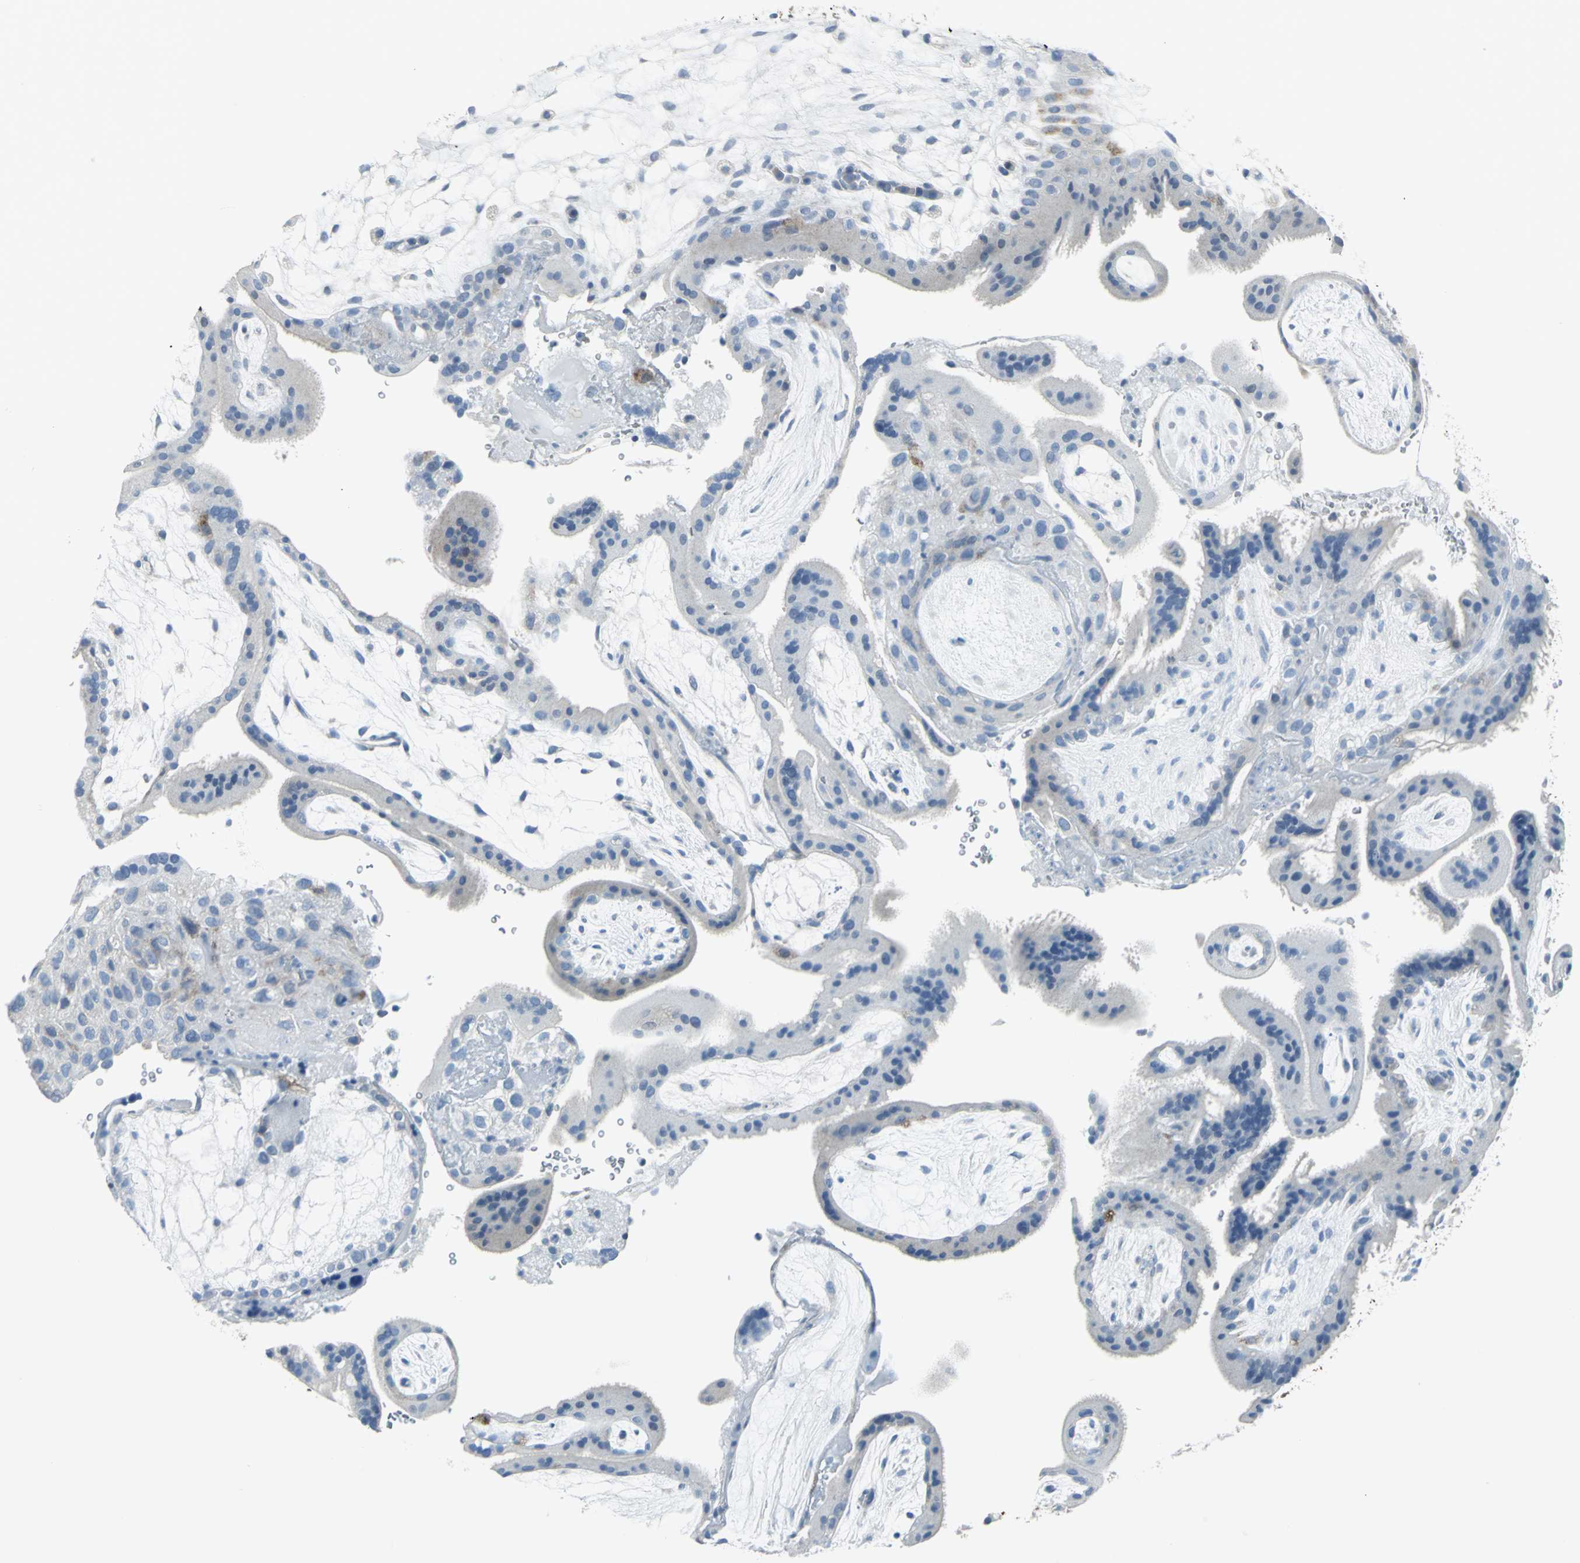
{"staining": {"intensity": "negative", "quantity": "none", "location": "none"}, "tissue": "placenta", "cell_type": "Decidual cells", "image_type": "normal", "snomed": [{"axis": "morphology", "description": "Normal tissue, NOS"}, {"axis": "topography", "description": "Placenta"}], "caption": "IHC photomicrograph of benign human placenta stained for a protein (brown), which reveals no positivity in decidual cells.", "gene": "DNAI2", "patient": {"sex": "female", "age": 19}}